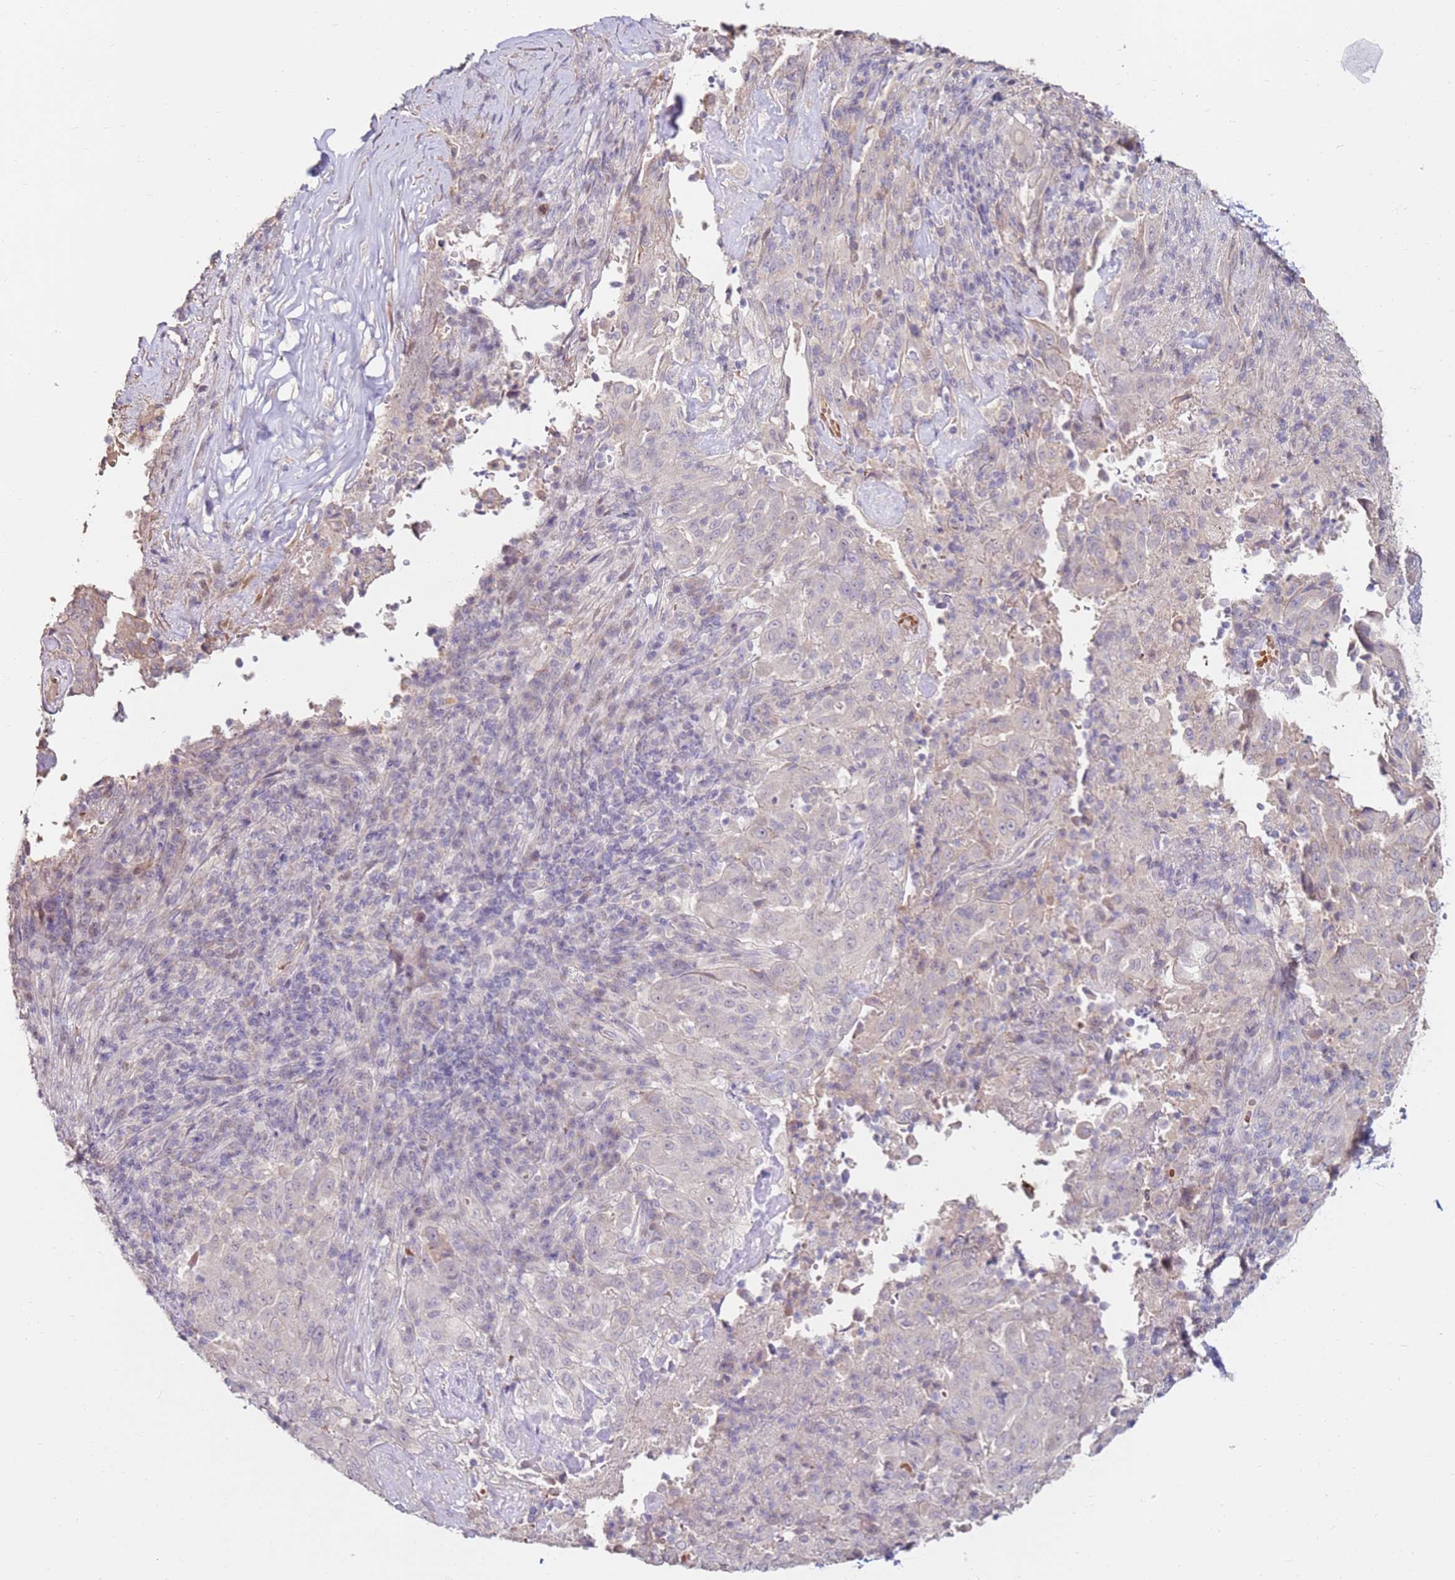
{"staining": {"intensity": "weak", "quantity": "<25%", "location": "cytoplasmic/membranous"}, "tissue": "pancreatic cancer", "cell_type": "Tumor cells", "image_type": "cancer", "snomed": [{"axis": "morphology", "description": "Adenocarcinoma, NOS"}, {"axis": "topography", "description": "Pancreas"}], "caption": "IHC photomicrograph of human pancreatic cancer (adenocarcinoma) stained for a protein (brown), which displays no positivity in tumor cells.", "gene": "RARS2", "patient": {"sex": "male", "age": 63}}